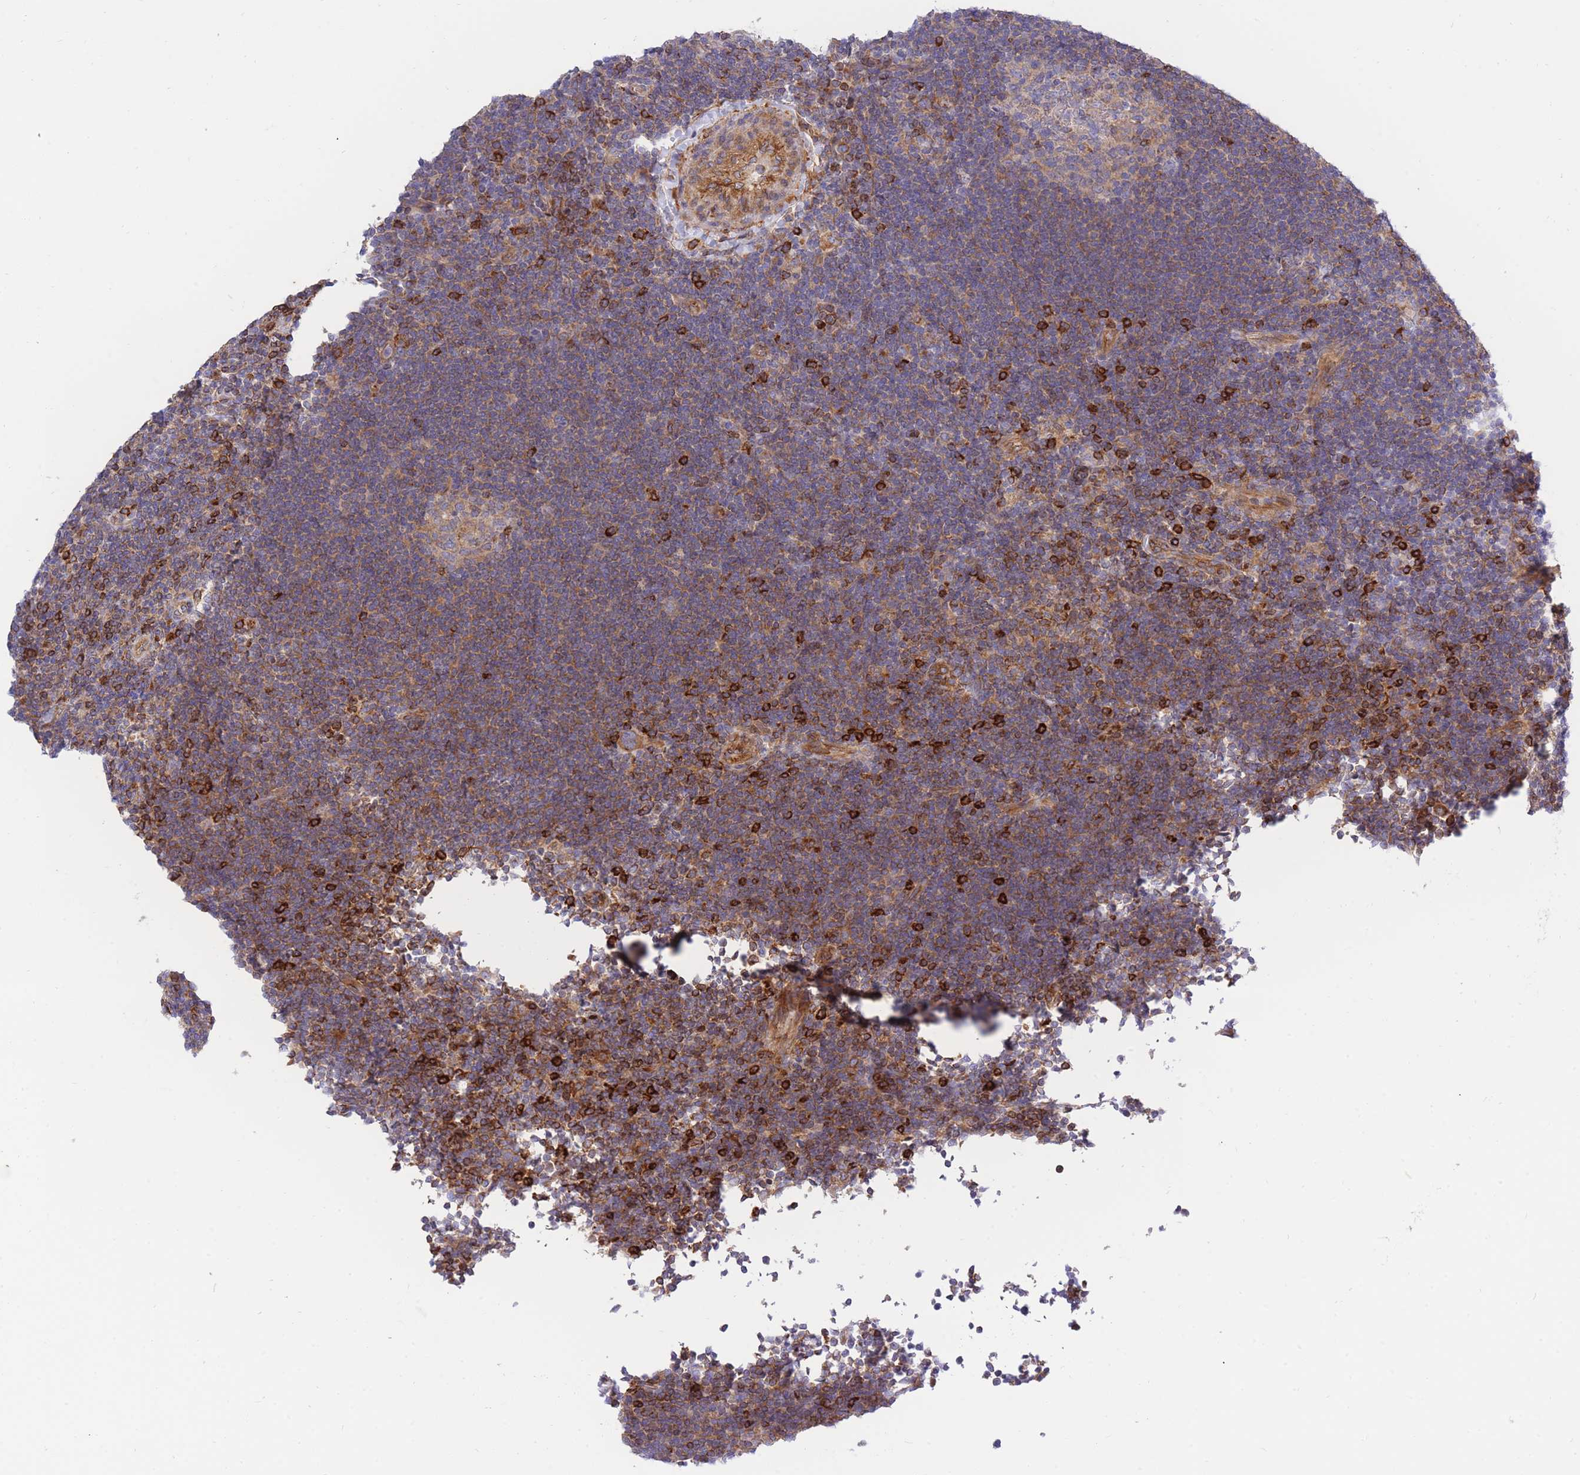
{"staining": {"intensity": "moderate", "quantity": "25%-75%", "location": "cytoplasmic/membranous"}, "tissue": "lymphoma", "cell_type": "Tumor cells", "image_type": "cancer", "snomed": [{"axis": "morphology", "description": "Hodgkin's disease, NOS"}, {"axis": "topography", "description": "Lymph node"}], "caption": "Hodgkin's disease stained with DAB immunohistochemistry exhibits medium levels of moderate cytoplasmic/membranous expression in approximately 25%-75% of tumor cells.", "gene": "REM1", "patient": {"sex": "female", "age": 57}}